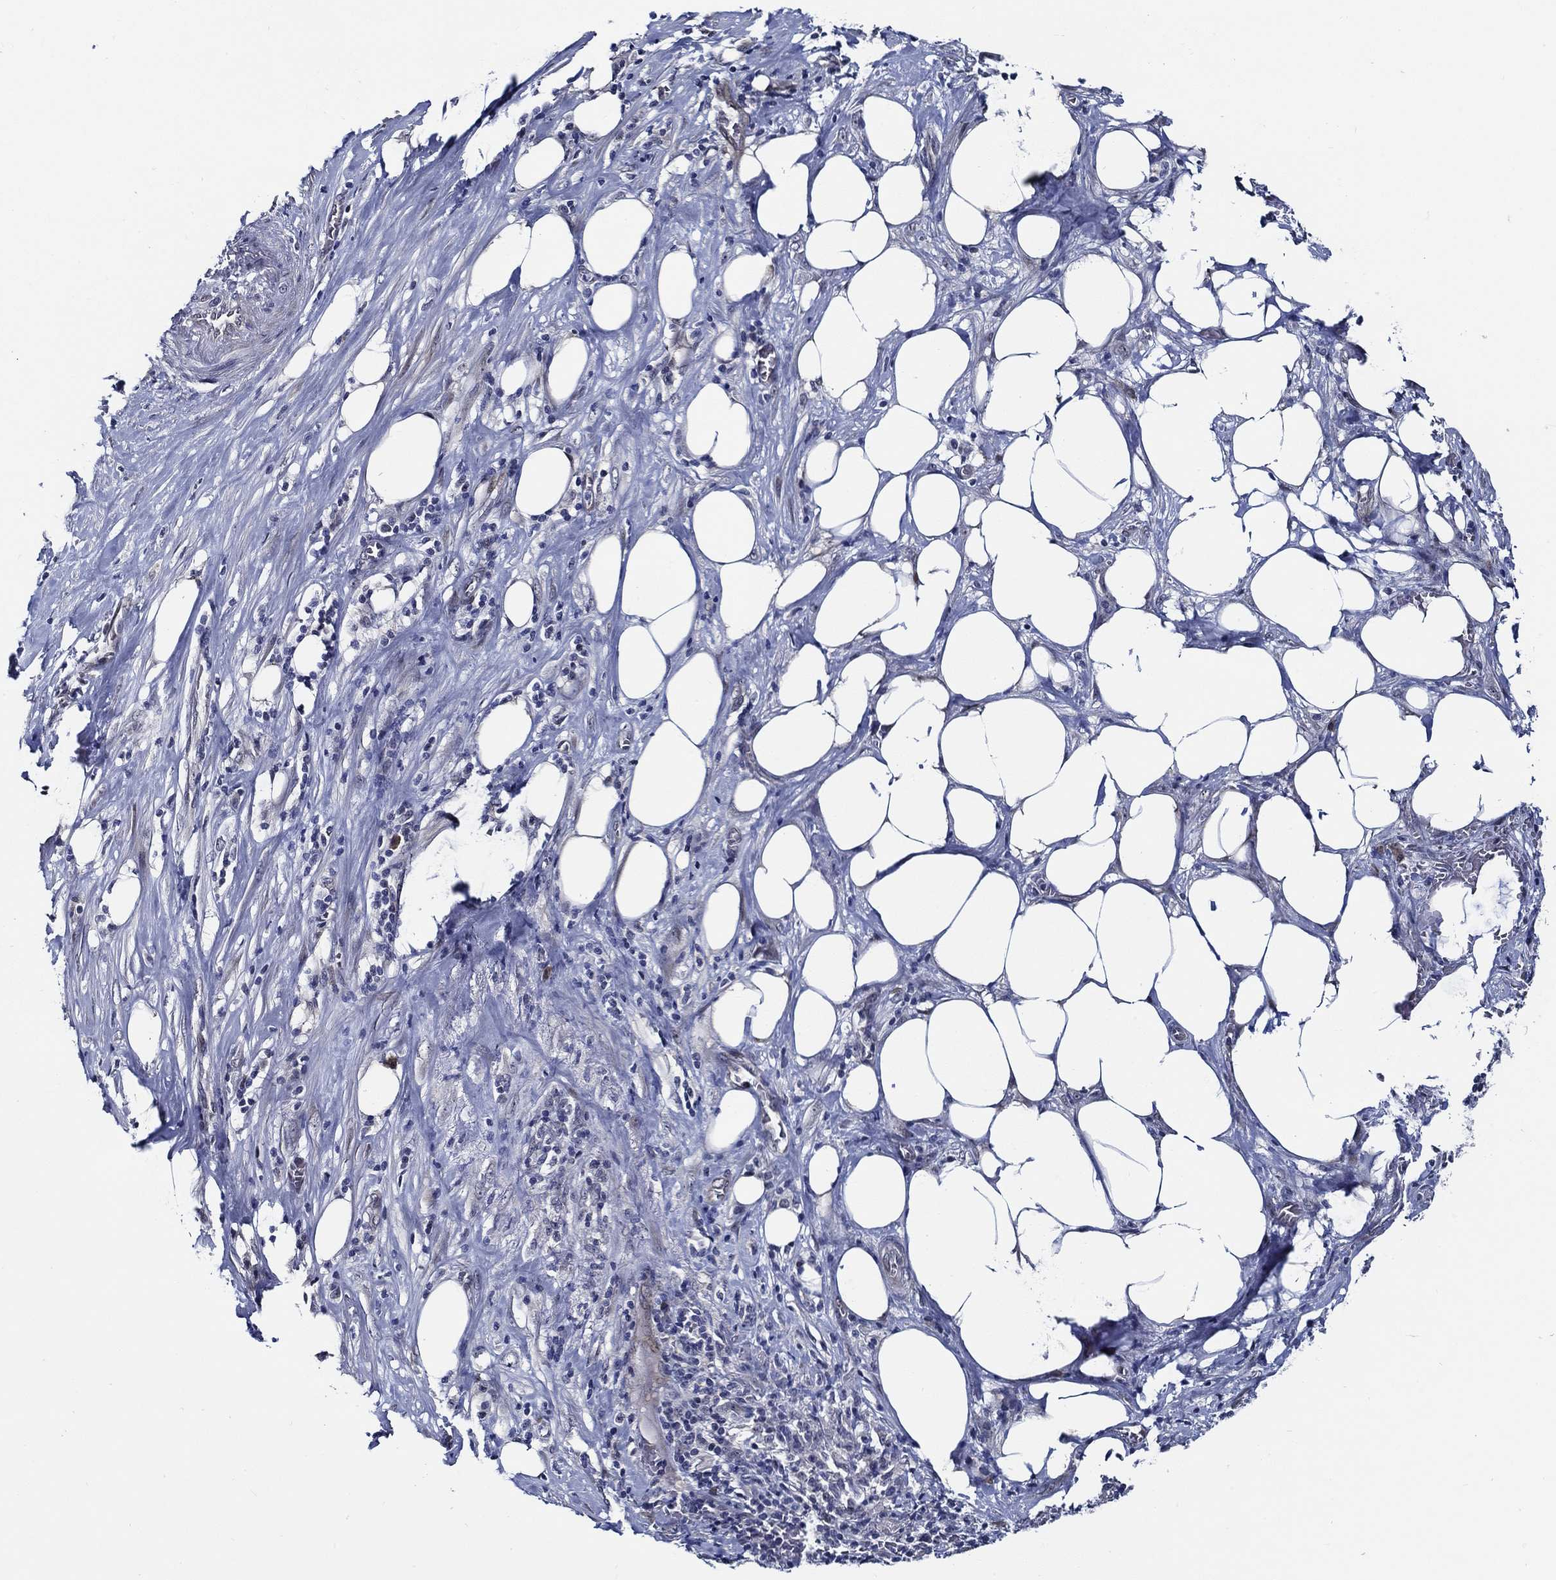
{"staining": {"intensity": "negative", "quantity": "none", "location": "none"}, "tissue": "pancreatic cancer", "cell_type": "Tumor cells", "image_type": "cancer", "snomed": [{"axis": "morphology", "description": "Adenocarcinoma, NOS"}, {"axis": "topography", "description": "Pancreas"}], "caption": "The image exhibits no staining of tumor cells in pancreatic cancer.", "gene": "C8orf48", "patient": {"sex": "male", "age": 57}}